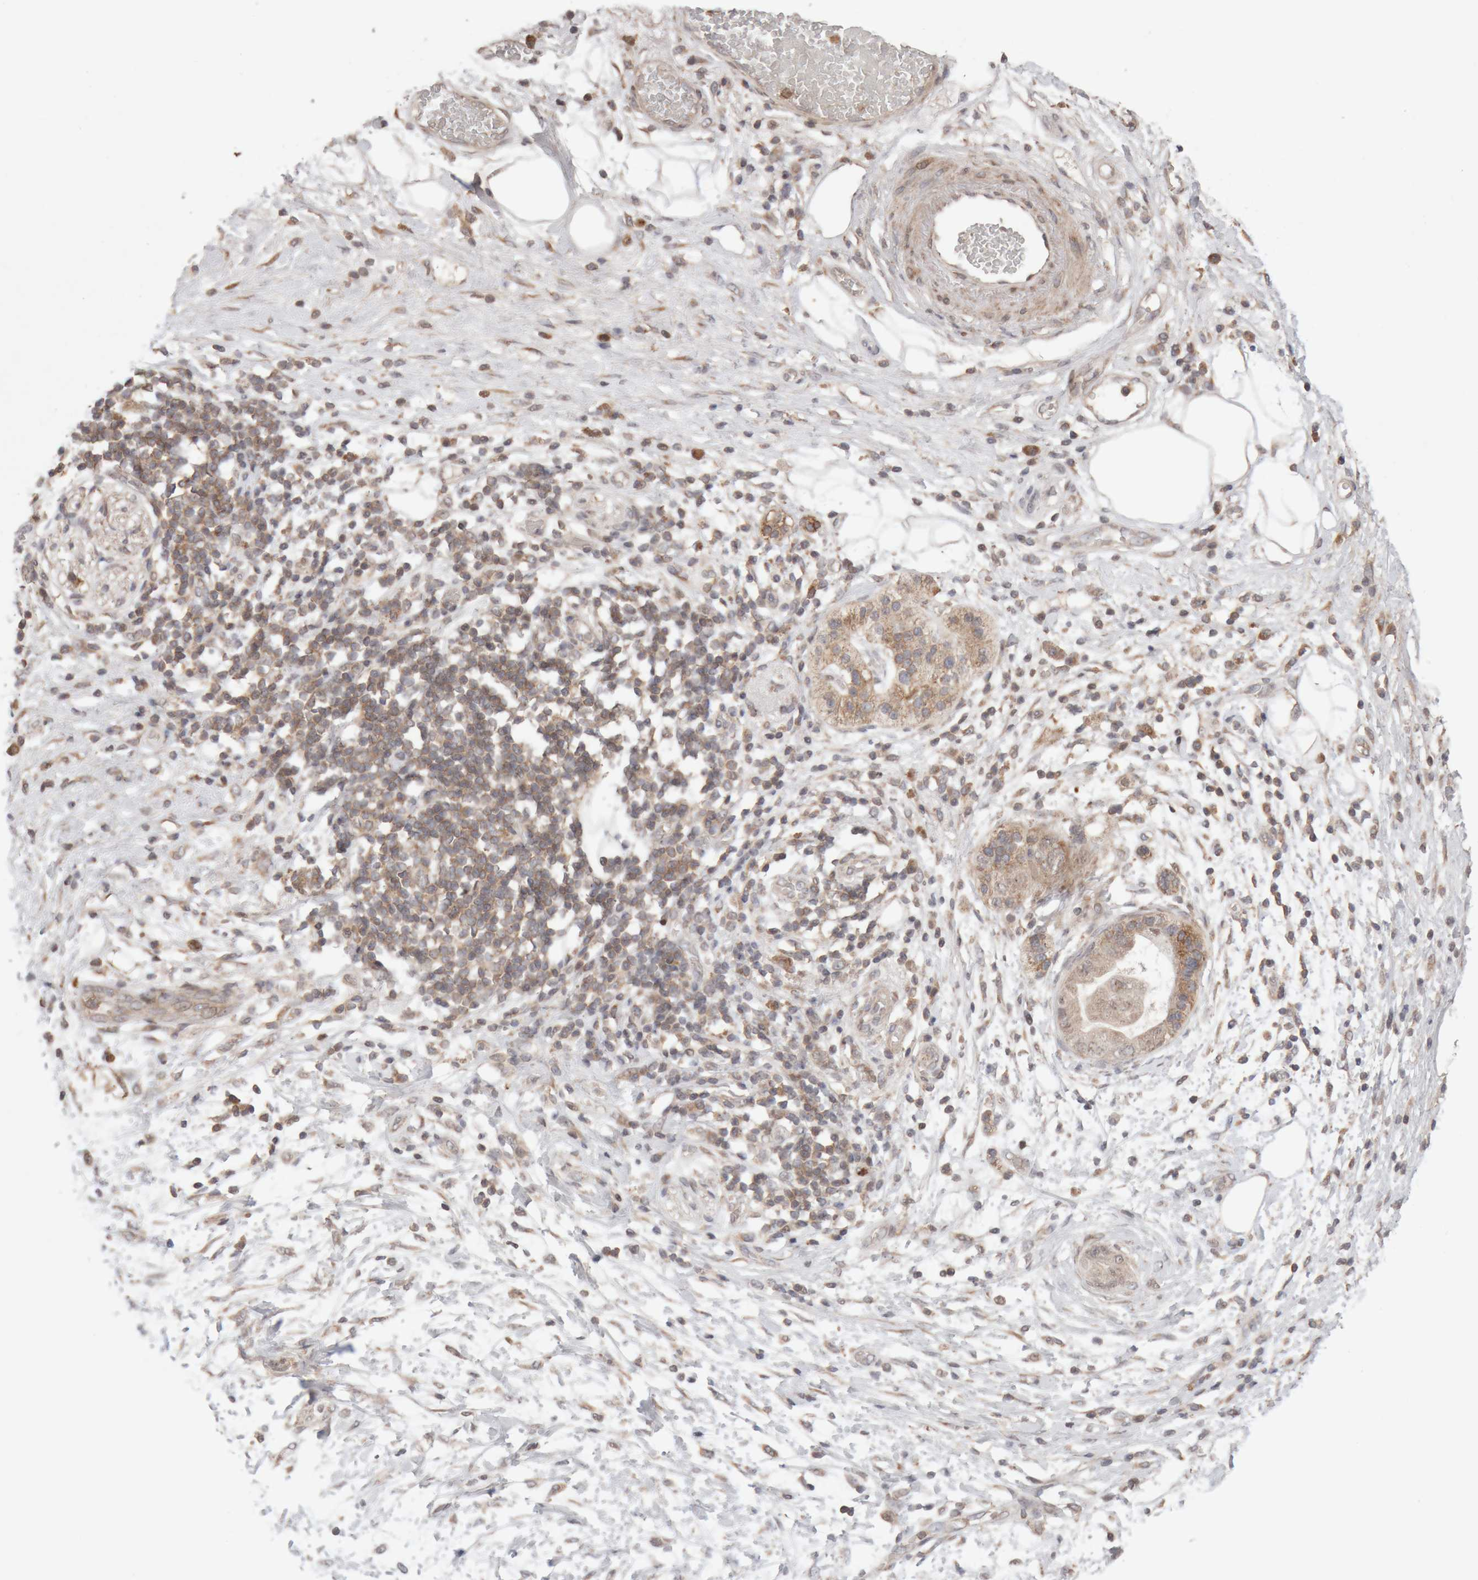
{"staining": {"intensity": "weak", "quantity": ">75%", "location": "cytoplasmic/membranous"}, "tissue": "adipose tissue", "cell_type": "Adipocytes", "image_type": "normal", "snomed": [{"axis": "morphology", "description": "Normal tissue, NOS"}, {"axis": "morphology", "description": "Adenocarcinoma, NOS"}, {"axis": "topography", "description": "Duodenum"}, {"axis": "topography", "description": "Peripheral nerve tissue"}], "caption": "Immunohistochemistry micrograph of benign human adipose tissue stained for a protein (brown), which exhibits low levels of weak cytoplasmic/membranous expression in about >75% of adipocytes.", "gene": "KIF21B", "patient": {"sex": "female", "age": 60}}